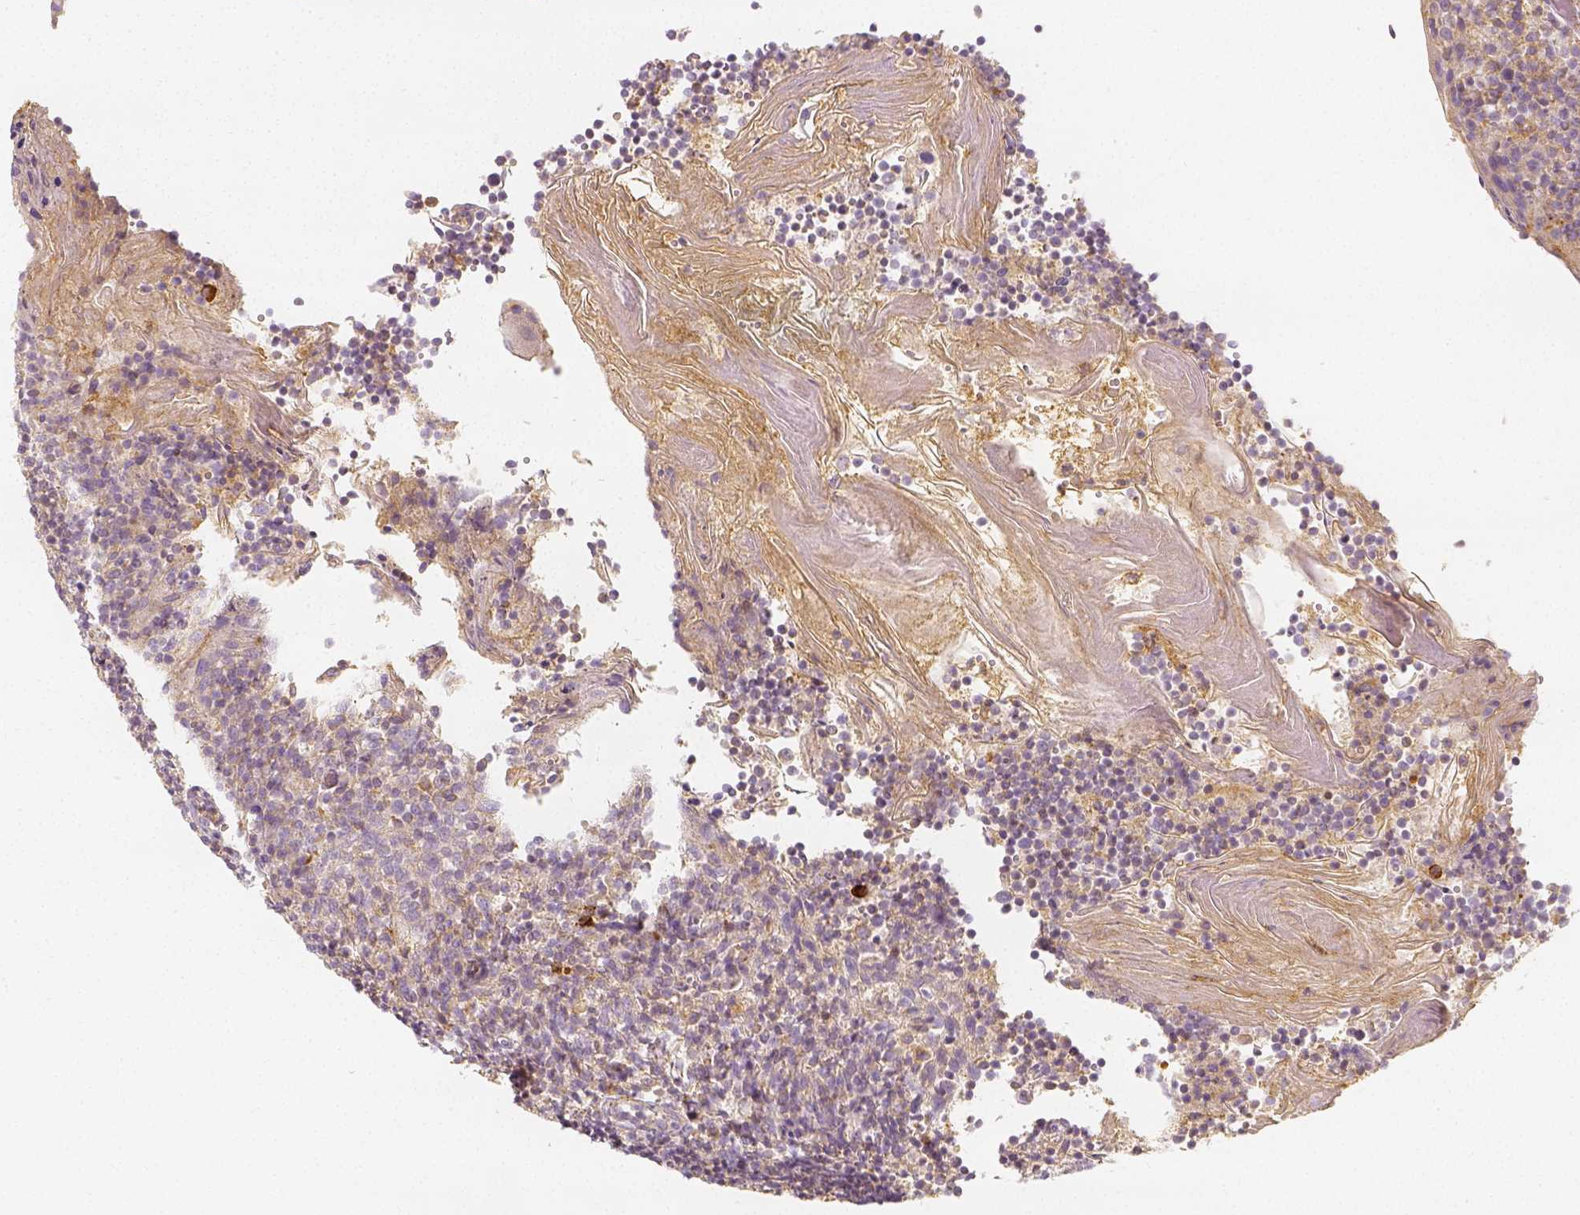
{"staining": {"intensity": "strong", "quantity": "<25%", "location": "cytoplasmic/membranous"}, "tissue": "tonsil", "cell_type": "Germinal center cells", "image_type": "normal", "snomed": [{"axis": "morphology", "description": "Normal tissue, NOS"}, {"axis": "topography", "description": "Tonsil"}], "caption": "The micrograph shows staining of benign tonsil, revealing strong cytoplasmic/membranous protein expression (brown color) within germinal center cells. (DAB = brown stain, brightfield microscopy at high magnification).", "gene": "PTPRJ", "patient": {"sex": "female", "age": 10}}